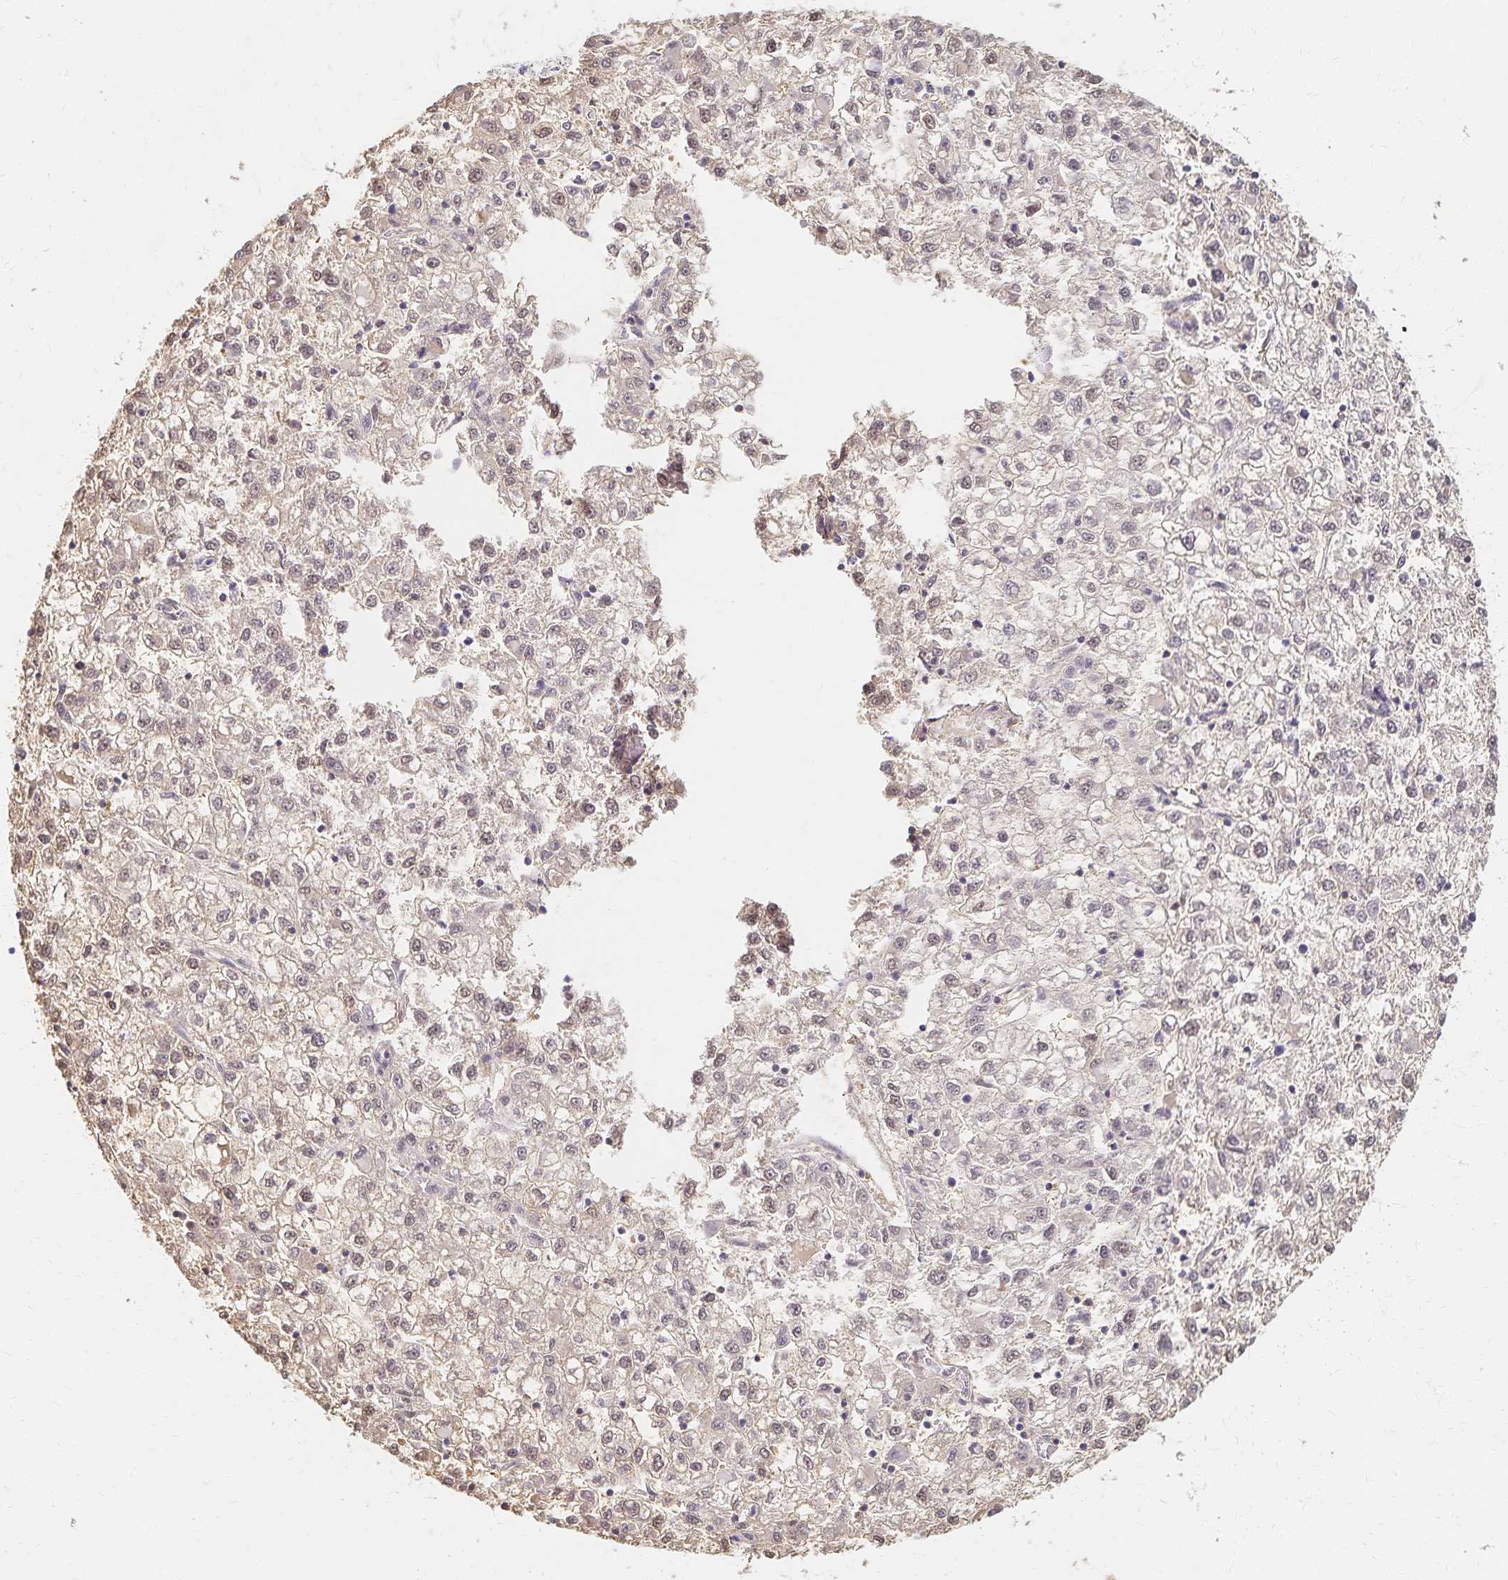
{"staining": {"intensity": "weak", "quantity": "25%-75%", "location": "cytoplasmic/membranous,nuclear"}, "tissue": "liver cancer", "cell_type": "Tumor cells", "image_type": "cancer", "snomed": [{"axis": "morphology", "description": "Carcinoma, Hepatocellular, NOS"}, {"axis": "topography", "description": "Liver"}], "caption": "The image reveals staining of liver cancer (hepatocellular carcinoma), revealing weak cytoplasmic/membranous and nuclear protein expression (brown color) within tumor cells.", "gene": "AZGP1", "patient": {"sex": "male", "age": 40}}